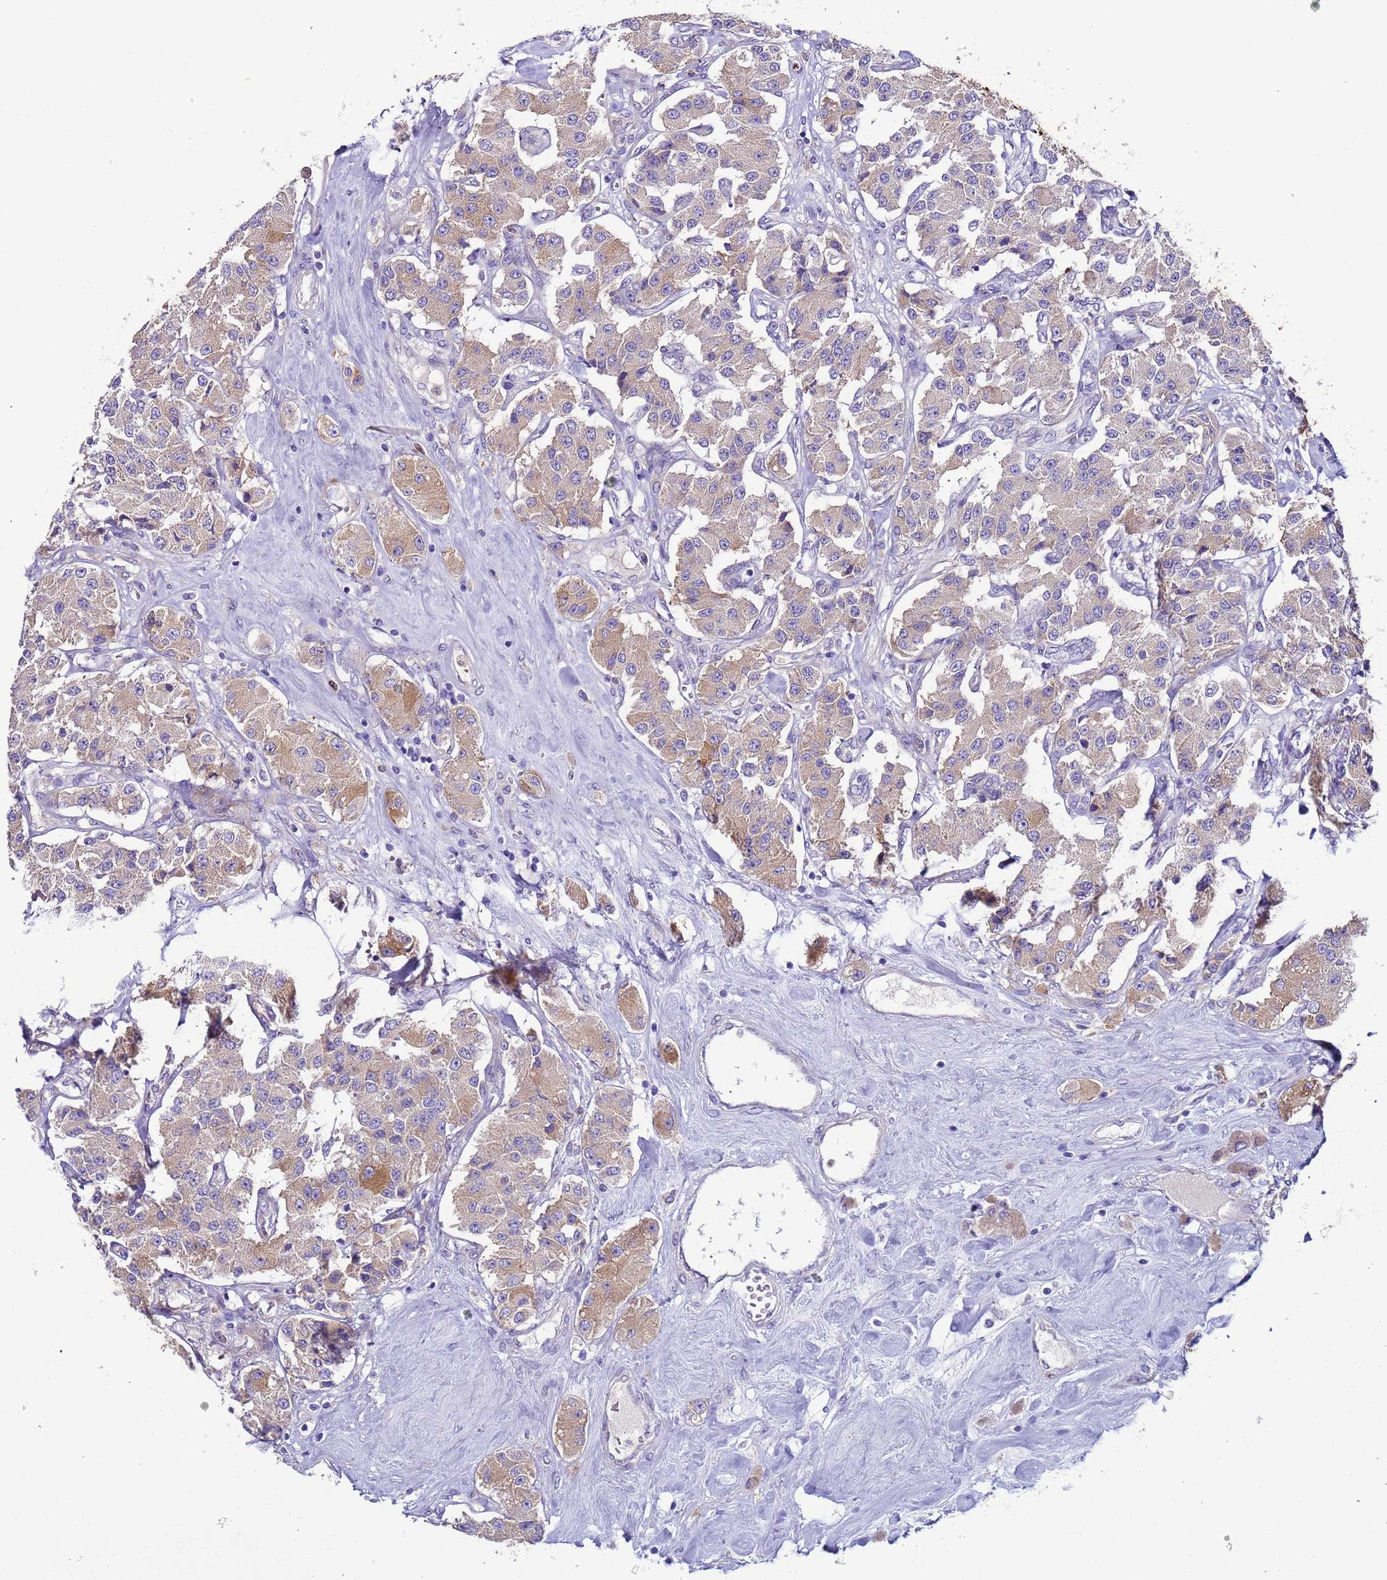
{"staining": {"intensity": "moderate", "quantity": "<25%", "location": "cytoplasmic/membranous"}, "tissue": "carcinoid", "cell_type": "Tumor cells", "image_type": "cancer", "snomed": [{"axis": "morphology", "description": "Carcinoid, malignant, NOS"}, {"axis": "topography", "description": "Pancreas"}], "caption": "The micrograph exhibits a brown stain indicating the presence of a protein in the cytoplasmic/membranous of tumor cells in malignant carcinoid.", "gene": "PAQR7", "patient": {"sex": "male", "age": 41}}